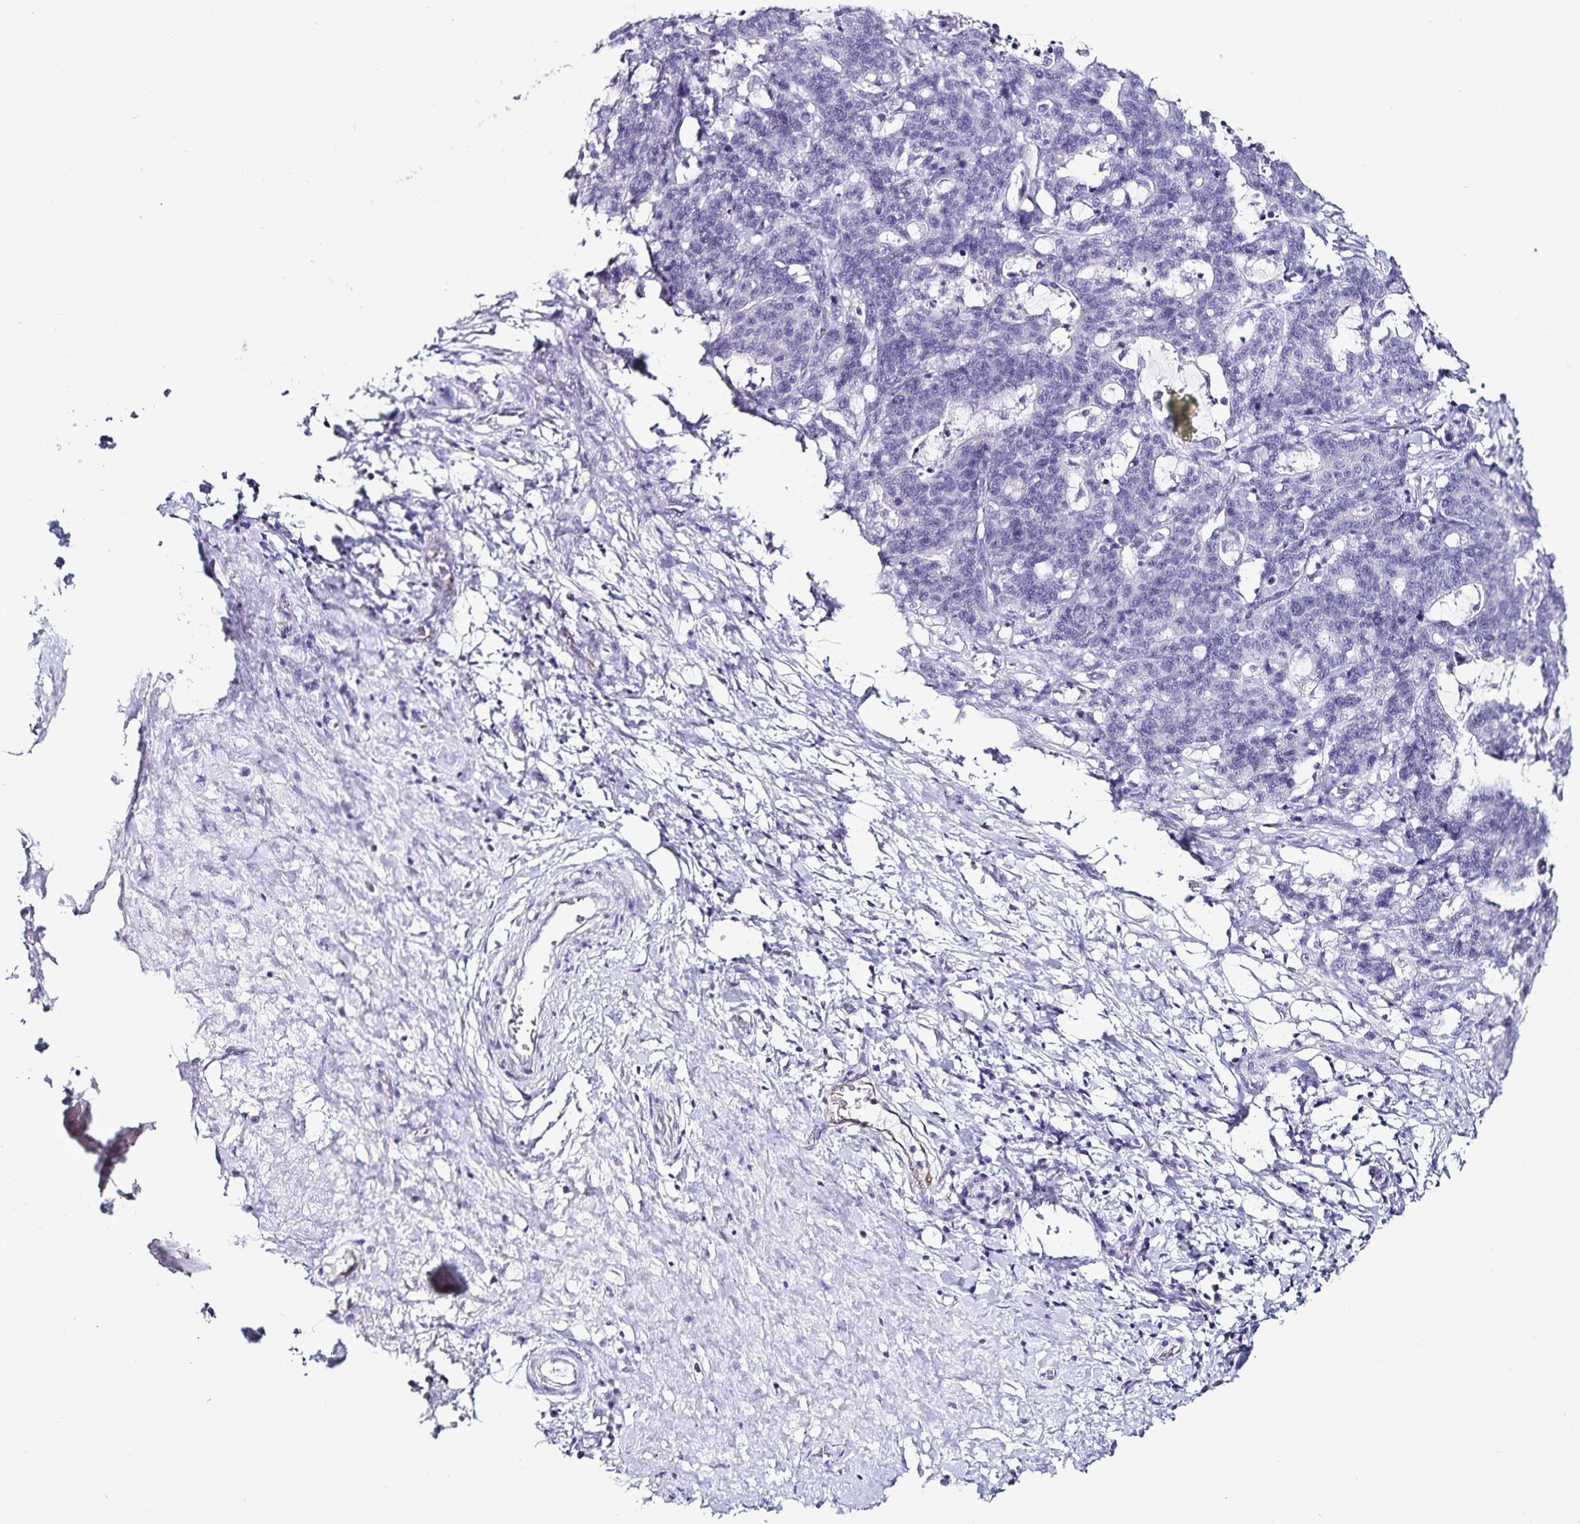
{"staining": {"intensity": "negative", "quantity": "none", "location": "none"}, "tissue": "stomach cancer", "cell_type": "Tumor cells", "image_type": "cancer", "snomed": [{"axis": "morphology", "description": "Normal tissue, NOS"}, {"axis": "morphology", "description": "Adenocarcinoma, NOS"}, {"axis": "topography", "description": "Stomach"}], "caption": "Micrograph shows no significant protein staining in tumor cells of stomach adenocarcinoma.", "gene": "TSPAN7", "patient": {"sex": "female", "age": 64}}